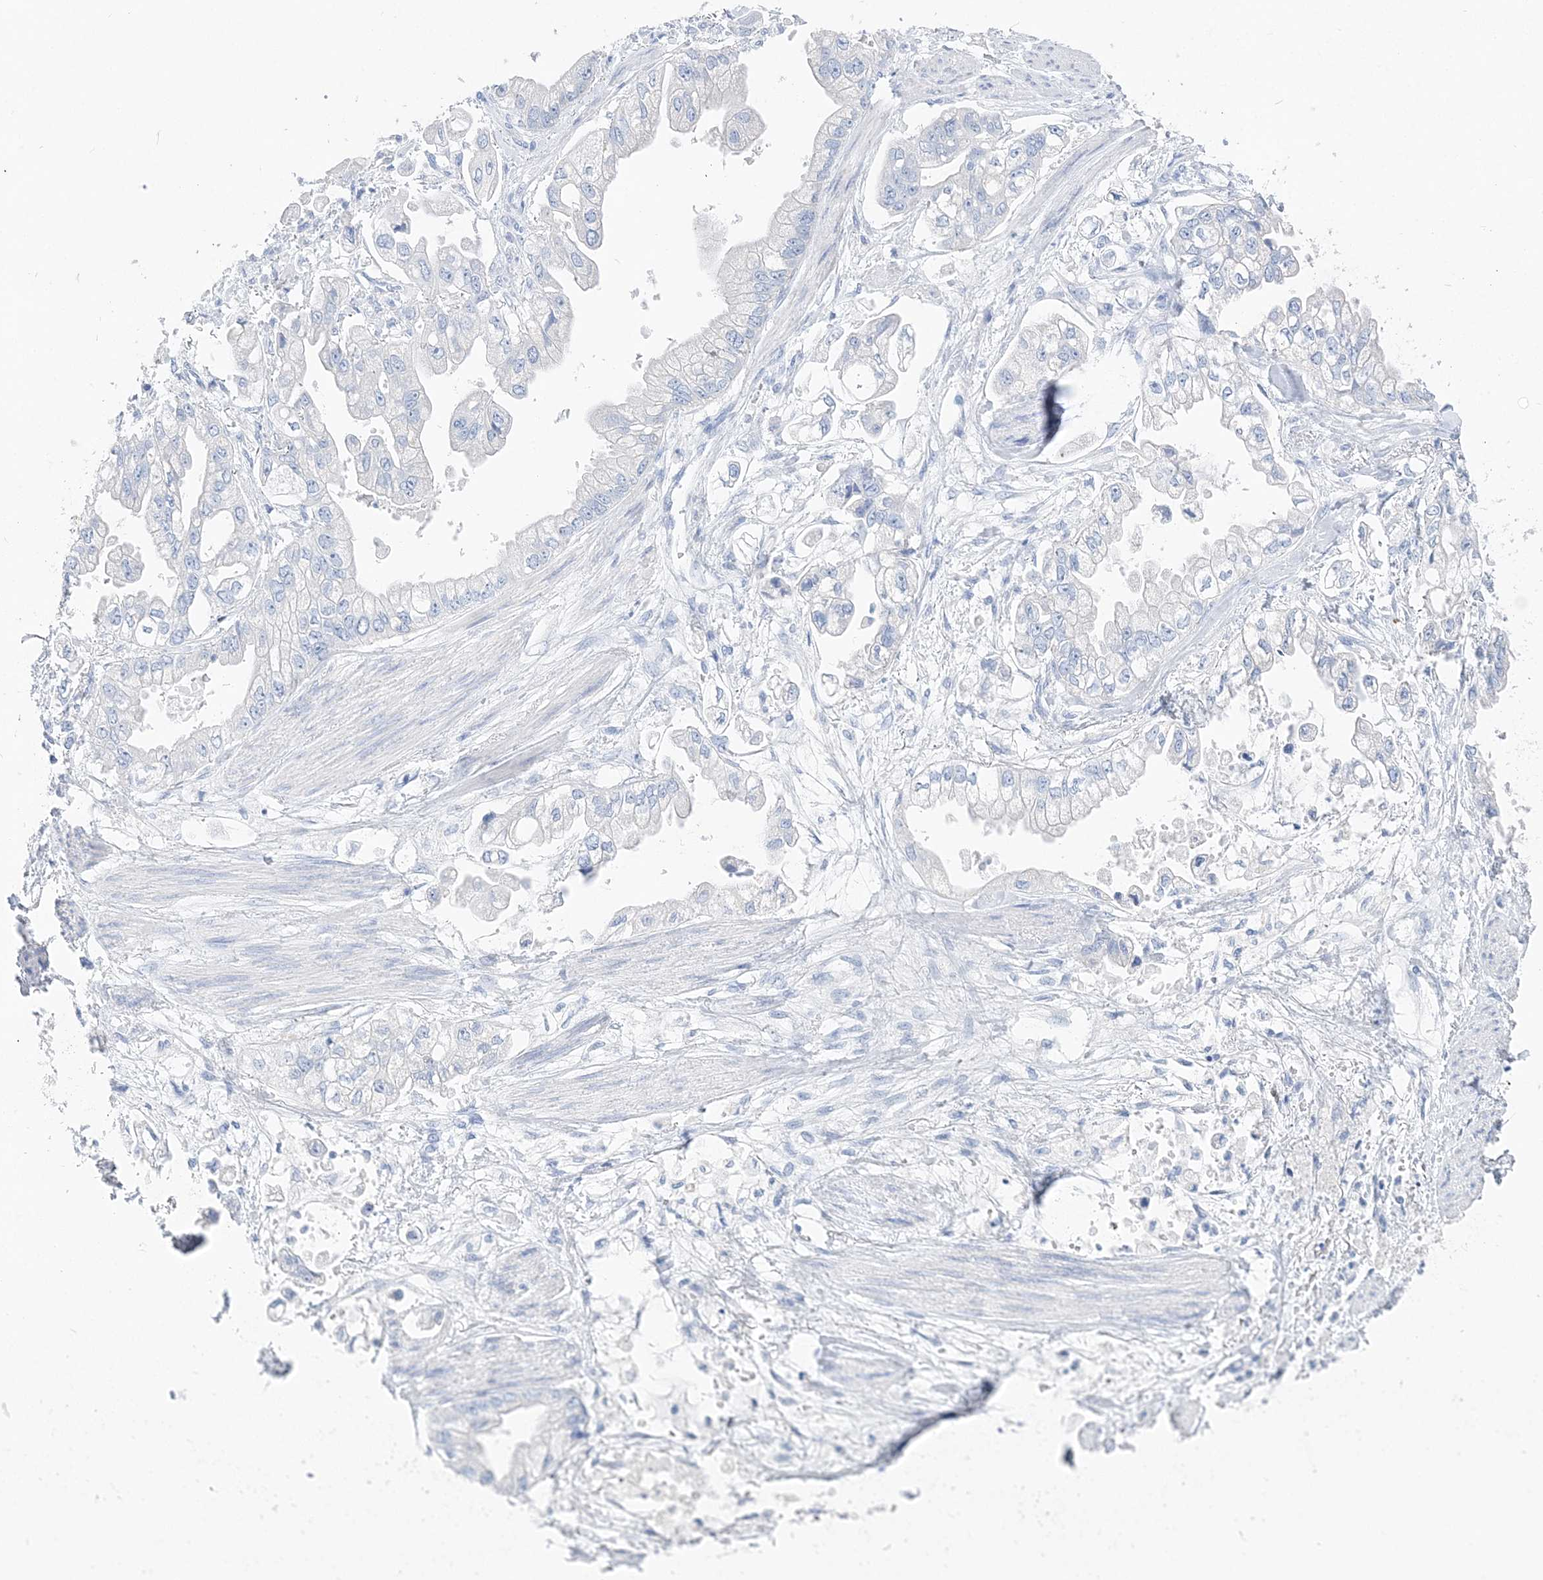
{"staining": {"intensity": "negative", "quantity": "none", "location": "none"}, "tissue": "stomach cancer", "cell_type": "Tumor cells", "image_type": "cancer", "snomed": [{"axis": "morphology", "description": "Adenocarcinoma, NOS"}, {"axis": "topography", "description": "Stomach"}], "caption": "IHC of stomach cancer (adenocarcinoma) exhibits no expression in tumor cells. (DAB (3,3'-diaminobenzidine) IHC, high magnification).", "gene": "TSPYL6", "patient": {"sex": "male", "age": 62}}